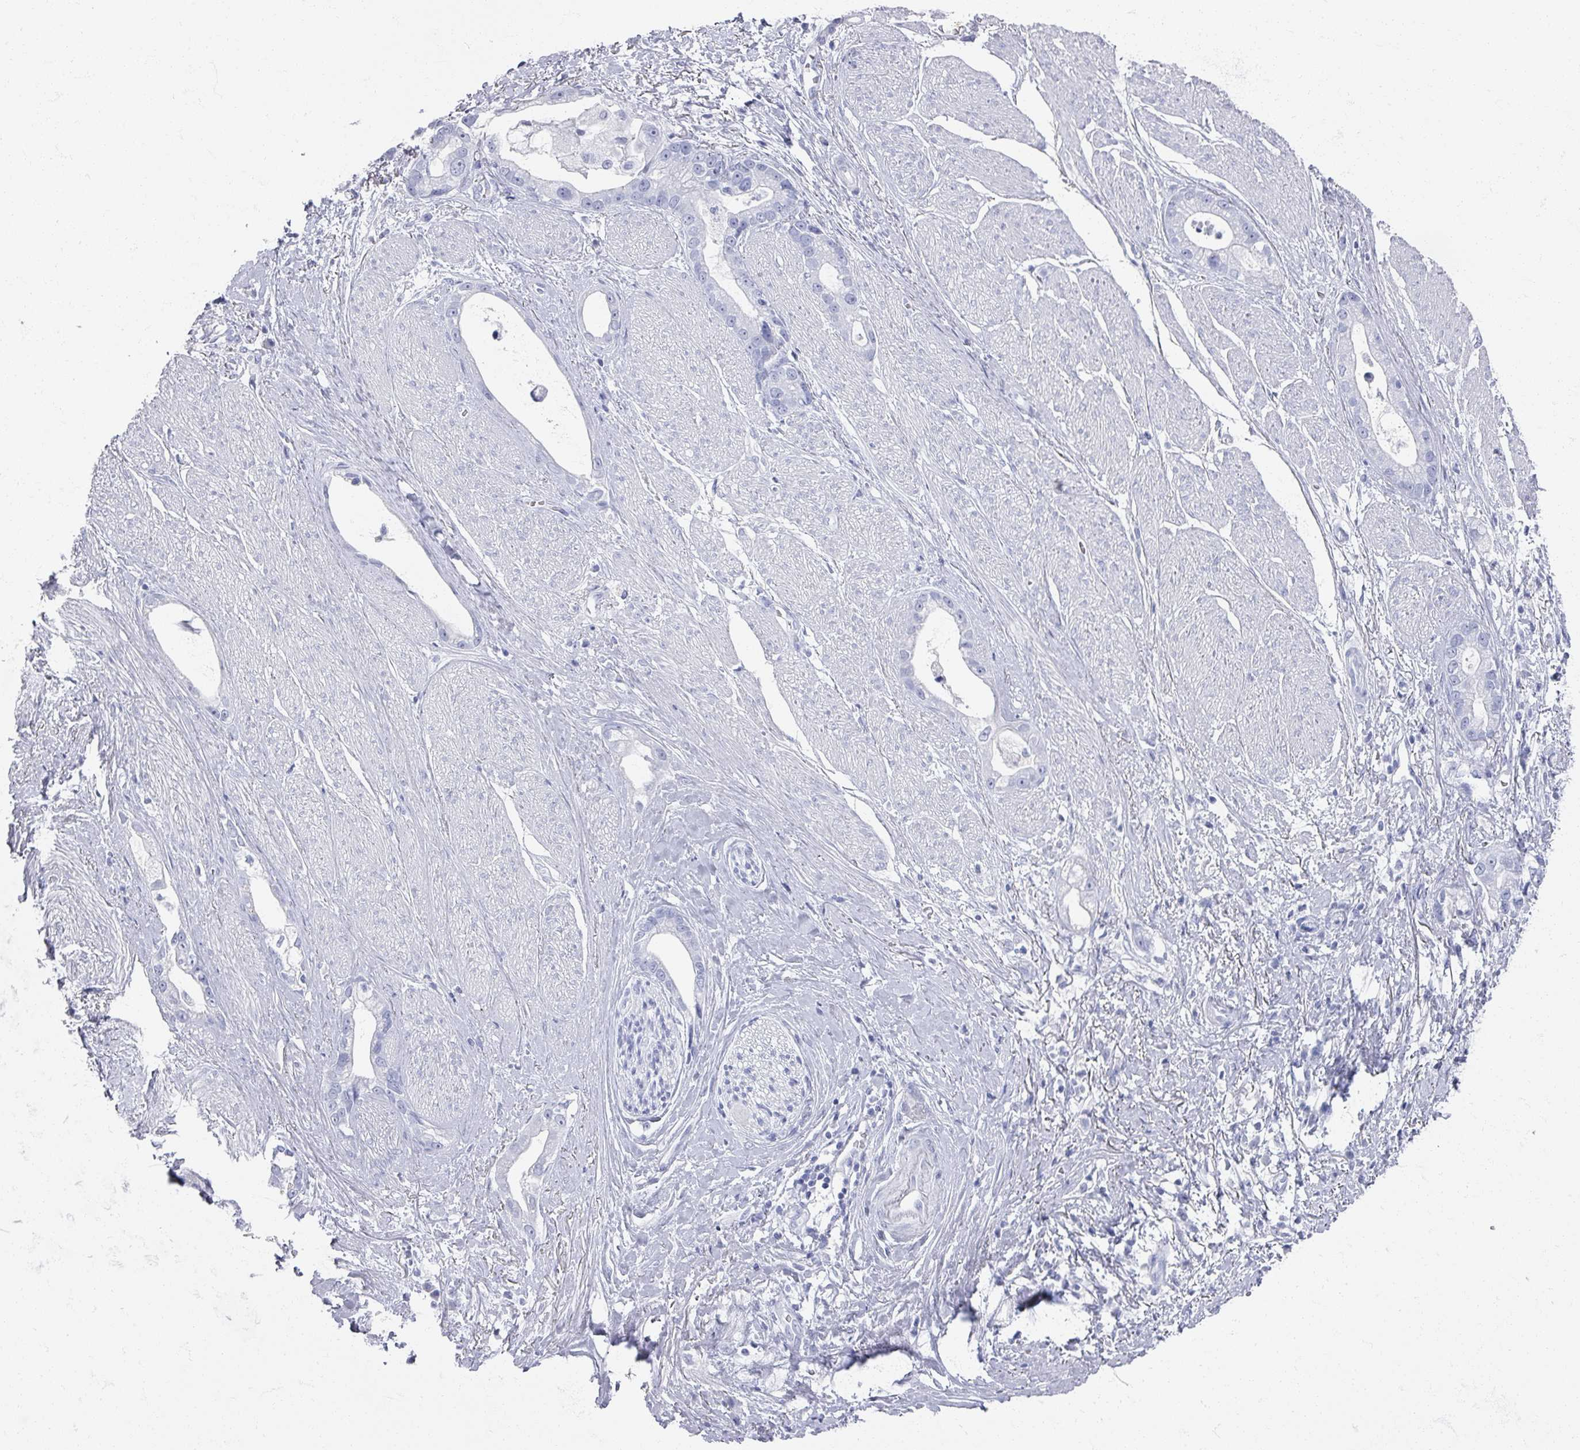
{"staining": {"intensity": "negative", "quantity": "none", "location": "none"}, "tissue": "stomach cancer", "cell_type": "Tumor cells", "image_type": "cancer", "snomed": [{"axis": "morphology", "description": "Adenocarcinoma, NOS"}, {"axis": "topography", "description": "Stomach"}], "caption": "Immunohistochemistry micrograph of neoplastic tissue: stomach adenocarcinoma stained with DAB (3,3'-diaminobenzidine) displays no significant protein staining in tumor cells.", "gene": "OMG", "patient": {"sex": "male", "age": 55}}